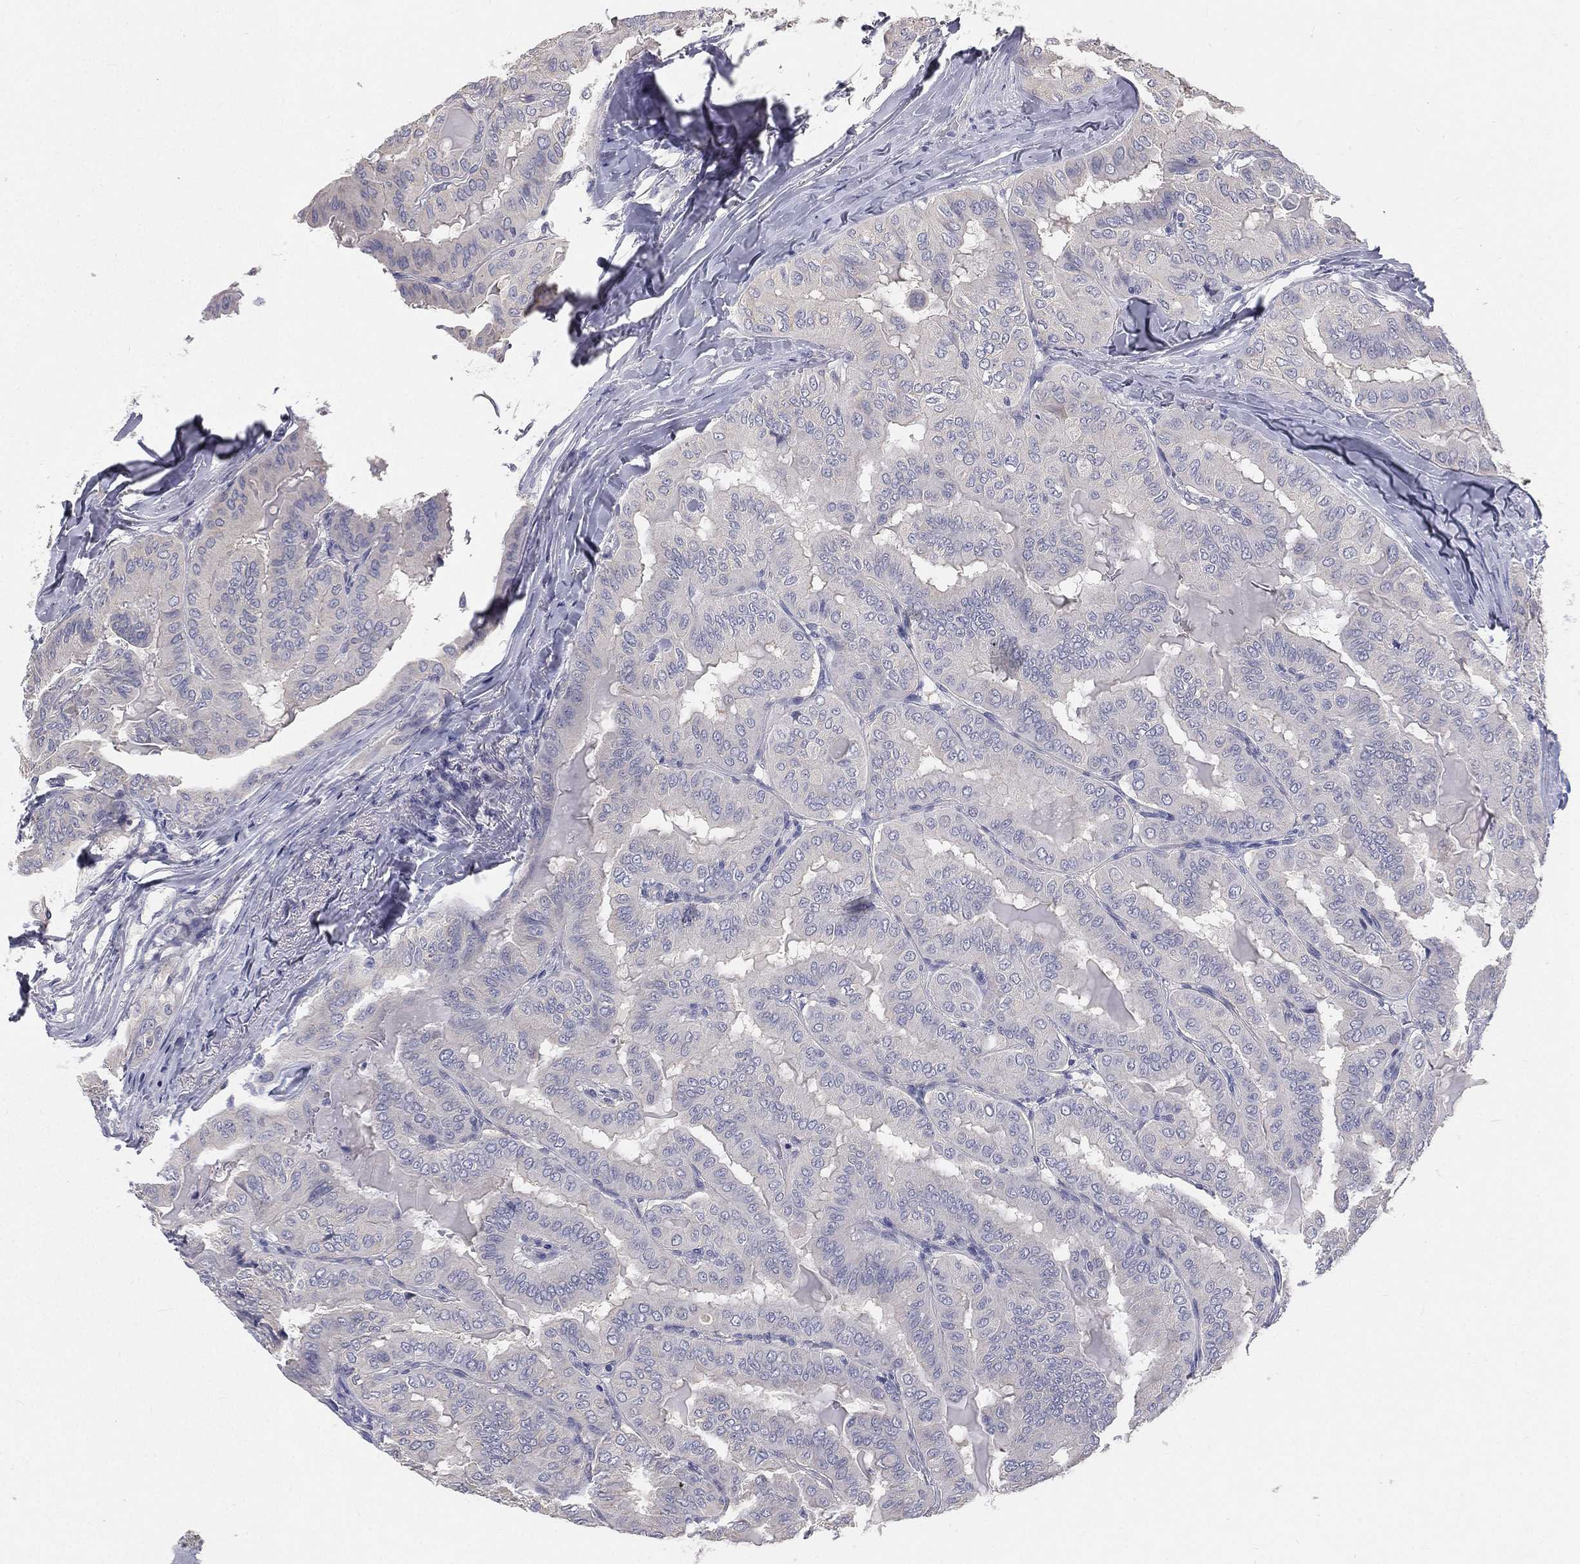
{"staining": {"intensity": "negative", "quantity": "none", "location": "none"}, "tissue": "thyroid cancer", "cell_type": "Tumor cells", "image_type": "cancer", "snomed": [{"axis": "morphology", "description": "Papillary adenocarcinoma, NOS"}, {"axis": "topography", "description": "Thyroid gland"}], "caption": "Human thyroid papillary adenocarcinoma stained for a protein using IHC displays no positivity in tumor cells.", "gene": "MUC13", "patient": {"sex": "female", "age": 68}}